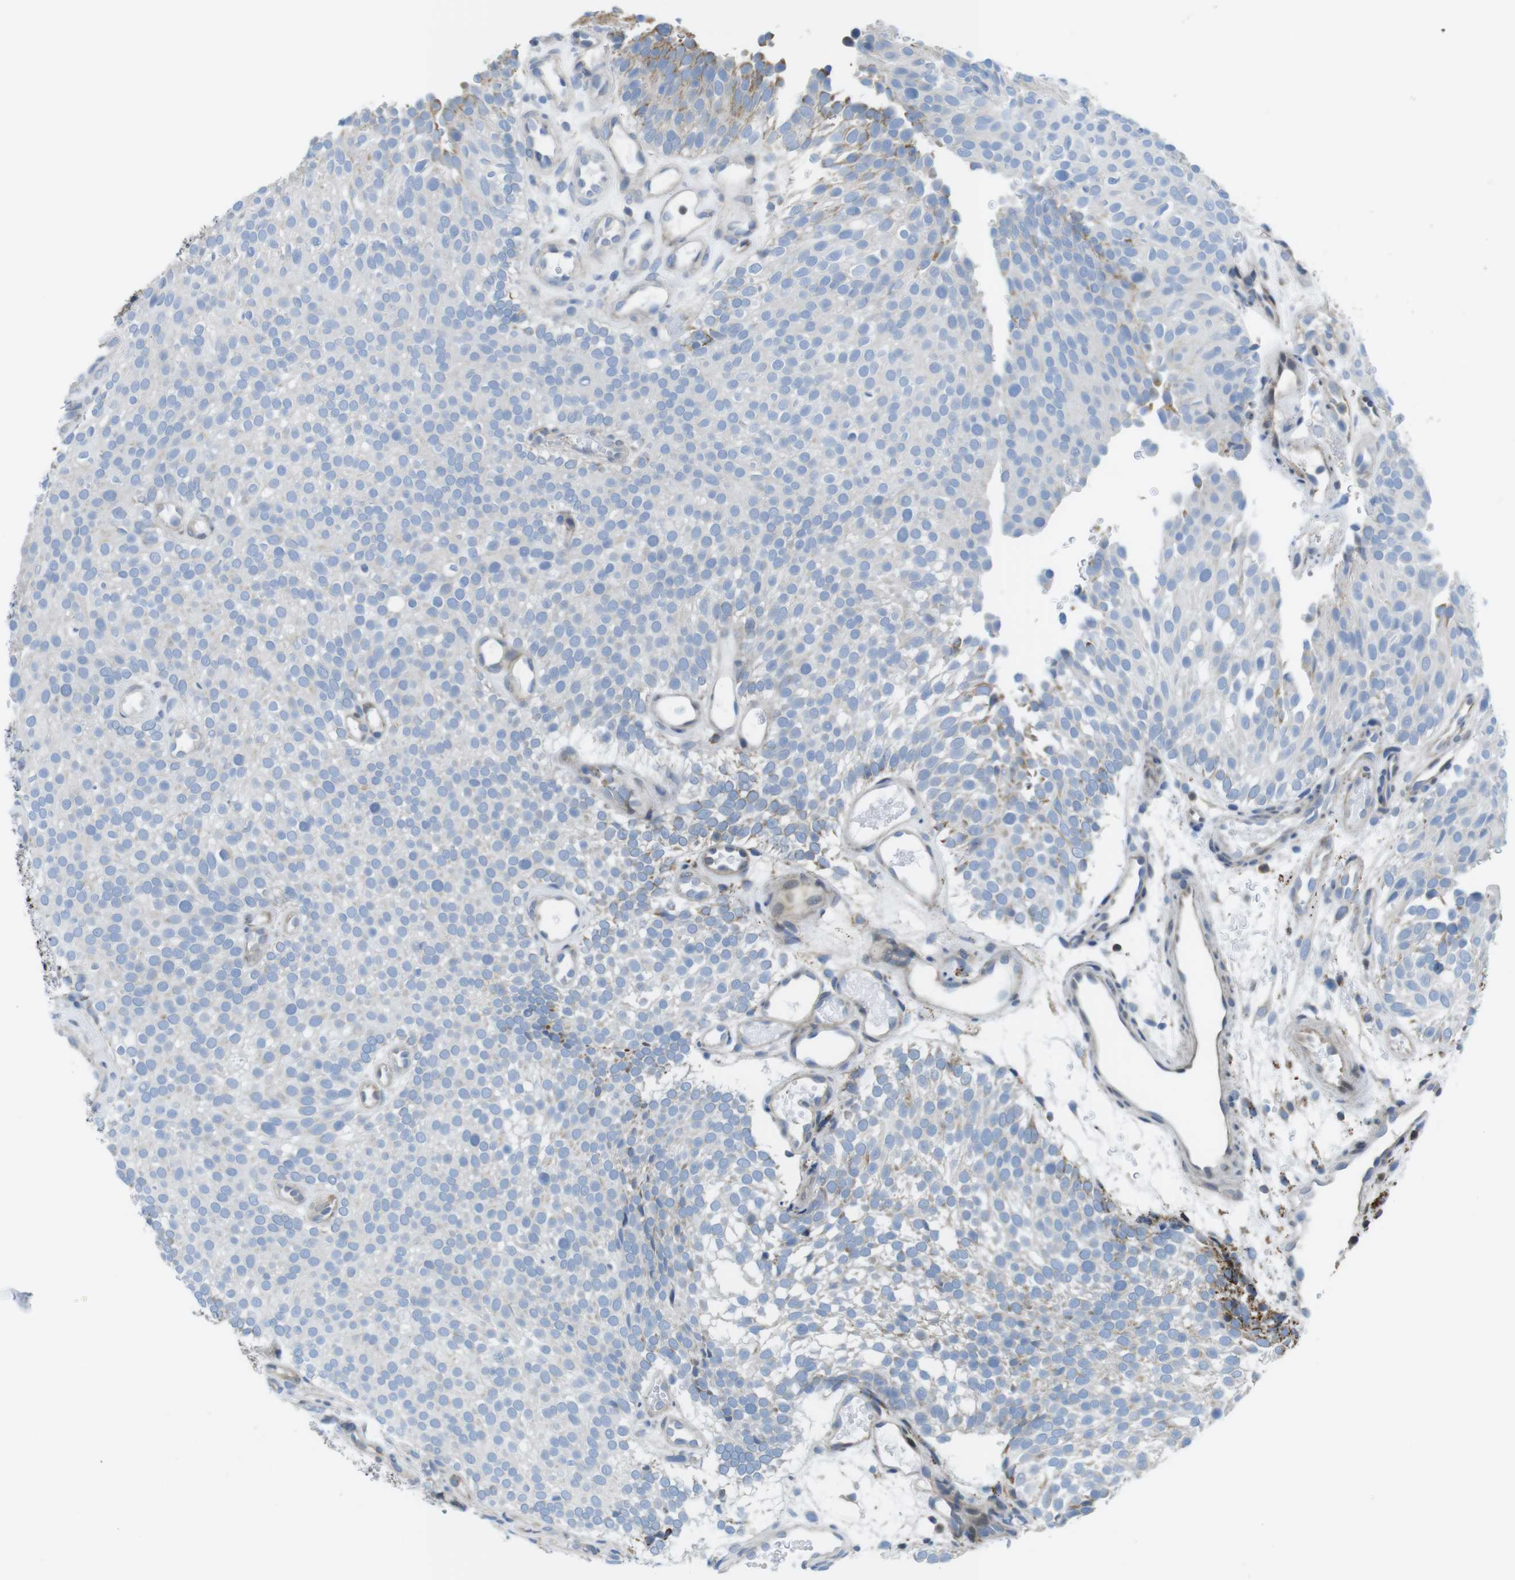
{"staining": {"intensity": "negative", "quantity": "none", "location": "none"}, "tissue": "urothelial cancer", "cell_type": "Tumor cells", "image_type": "cancer", "snomed": [{"axis": "morphology", "description": "Urothelial carcinoma, Low grade"}, {"axis": "topography", "description": "Urinary bladder"}], "caption": "Tumor cells are negative for brown protein staining in urothelial cancer. Brightfield microscopy of IHC stained with DAB (brown) and hematoxylin (blue), captured at high magnification.", "gene": "KCNE3", "patient": {"sex": "male", "age": 78}}